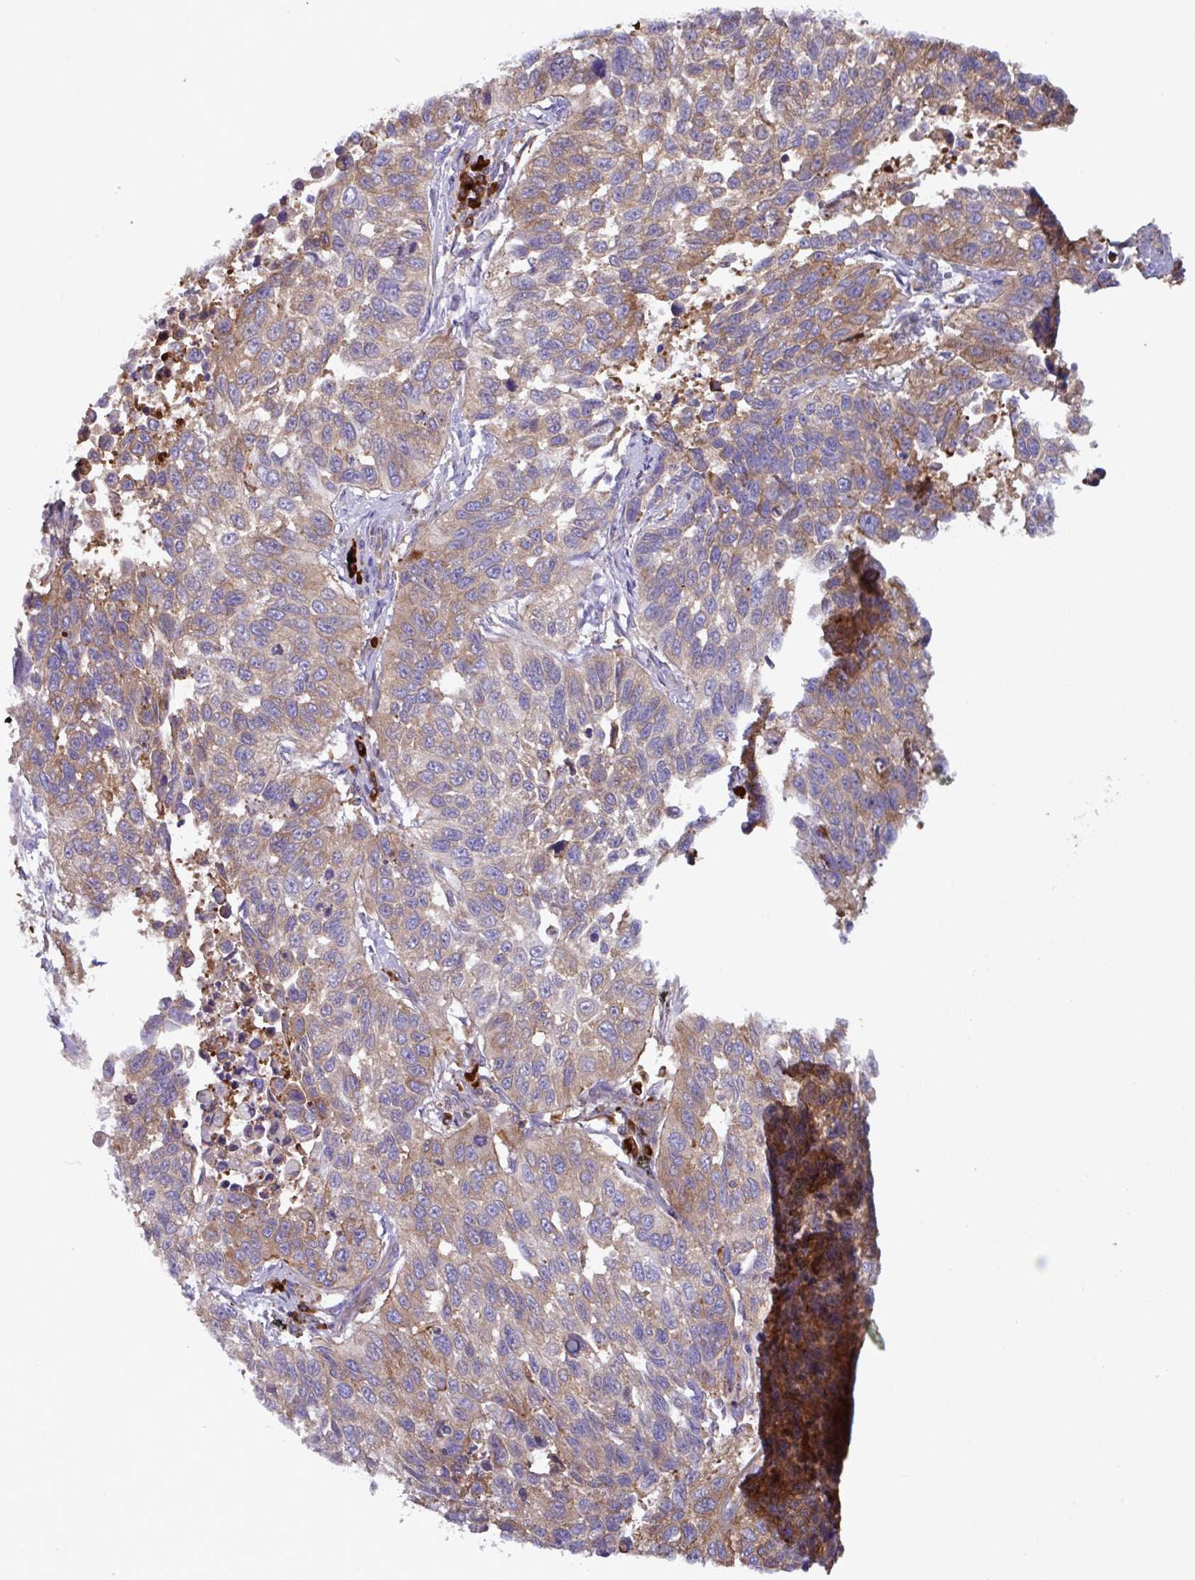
{"staining": {"intensity": "weak", "quantity": ">75%", "location": "cytoplasmic/membranous"}, "tissue": "lung cancer", "cell_type": "Tumor cells", "image_type": "cancer", "snomed": [{"axis": "morphology", "description": "Squamous cell carcinoma, NOS"}, {"axis": "topography", "description": "Lung"}], "caption": "DAB immunohistochemical staining of human lung cancer demonstrates weak cytoplasmic/membranous protein expression in about >75% of tumor cells.", "gene": "YARS2", "patient": {"sex": "male", "age": 62}}